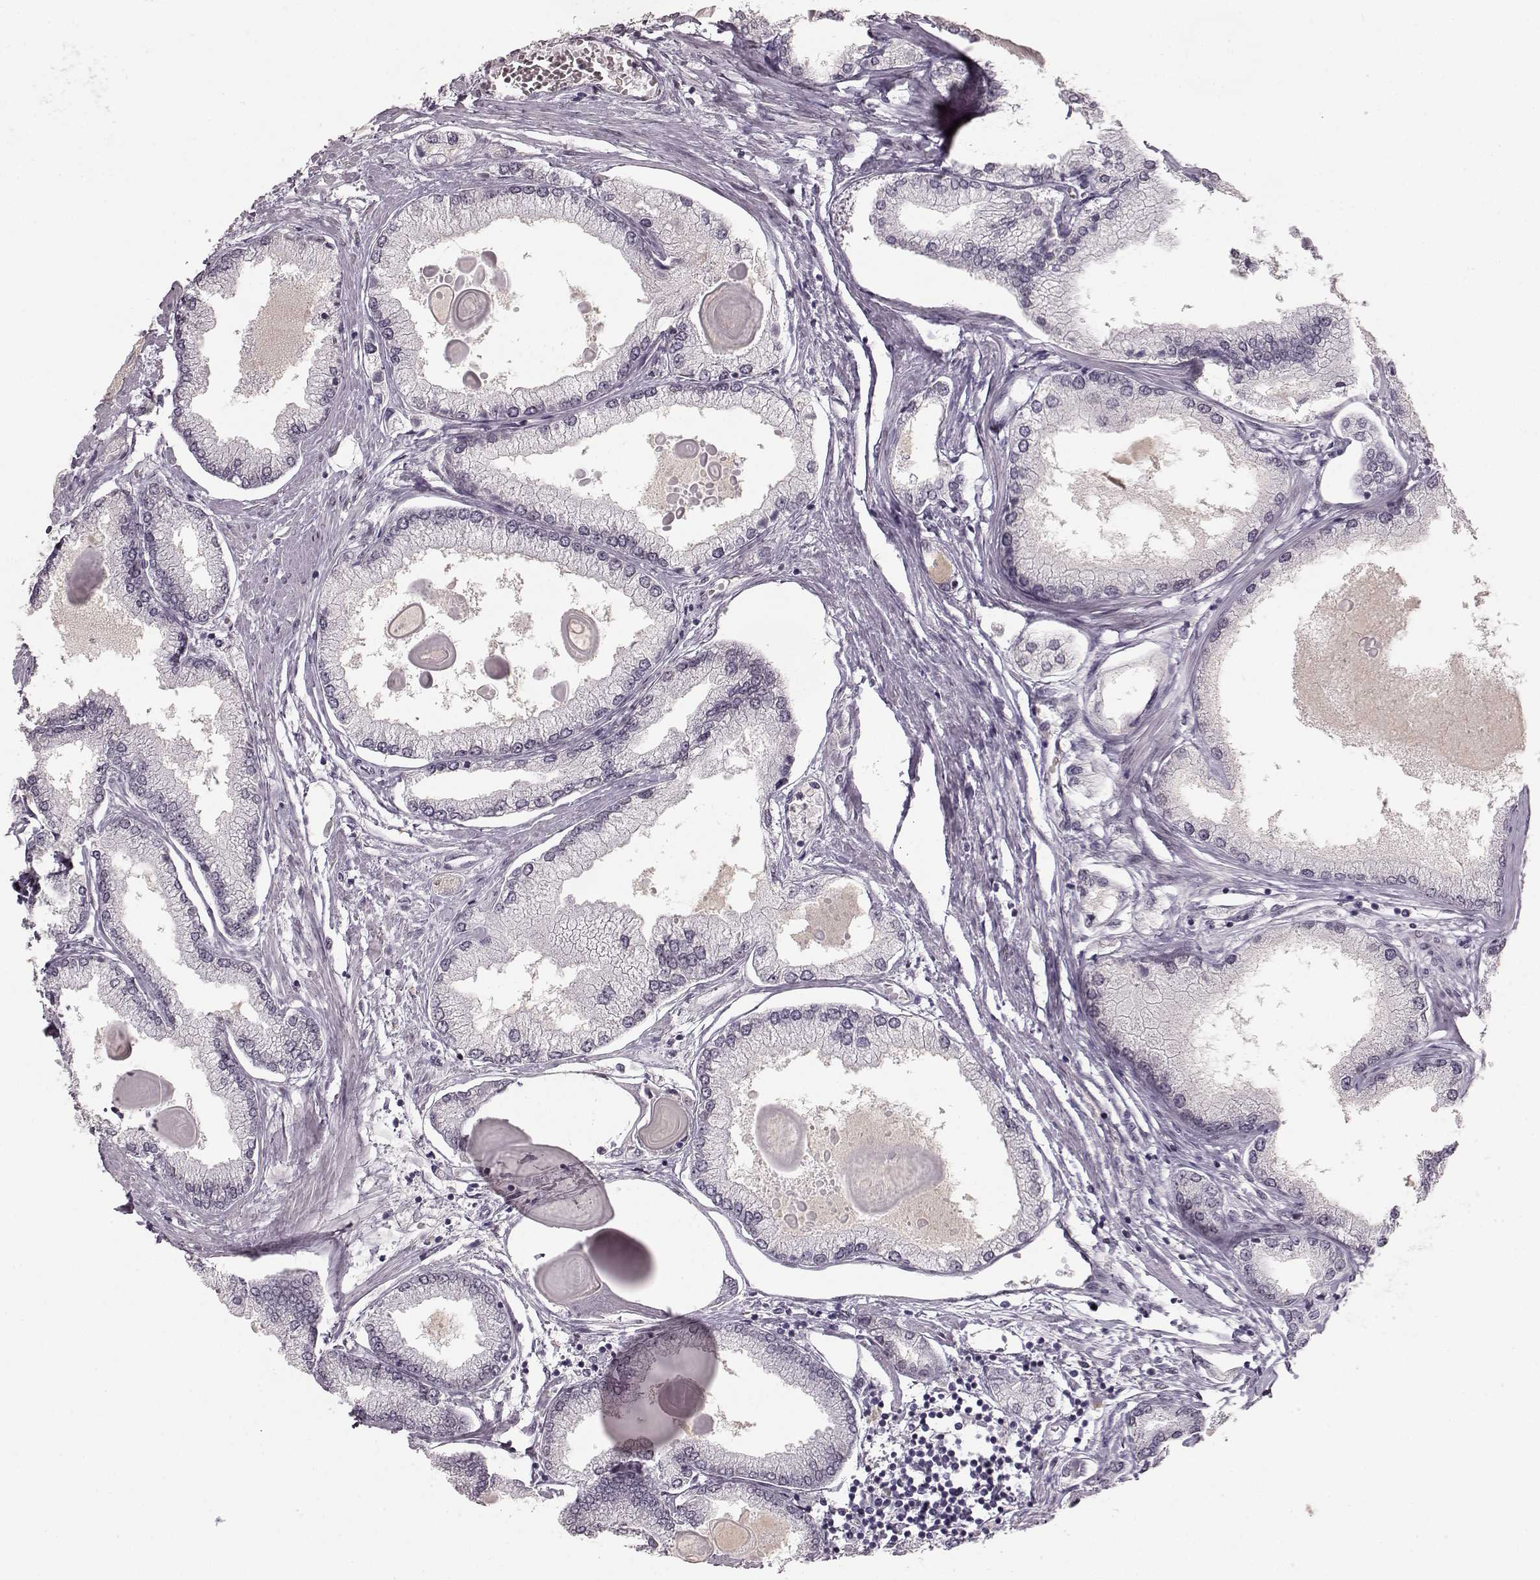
{"staining": {"intensity": "negative", "quantity": "none", "location": "none"}, "tissue": "prostate cancer", "cell_type": "Tumor cells", "image_type": "cancer", "snomed": [{"axis": "morphology", "description": "Adenocarcinoma, High grade"}, {"axis": "topography", "description": "Prostate"}], "caption": "Prostate cancer (high-grade adenocarcinoma) was stained to show a protein in brown. There is no significant staining in tumor cells.", "gene": "DCAF12", "patient": {"sex": "male", "age": 68}}